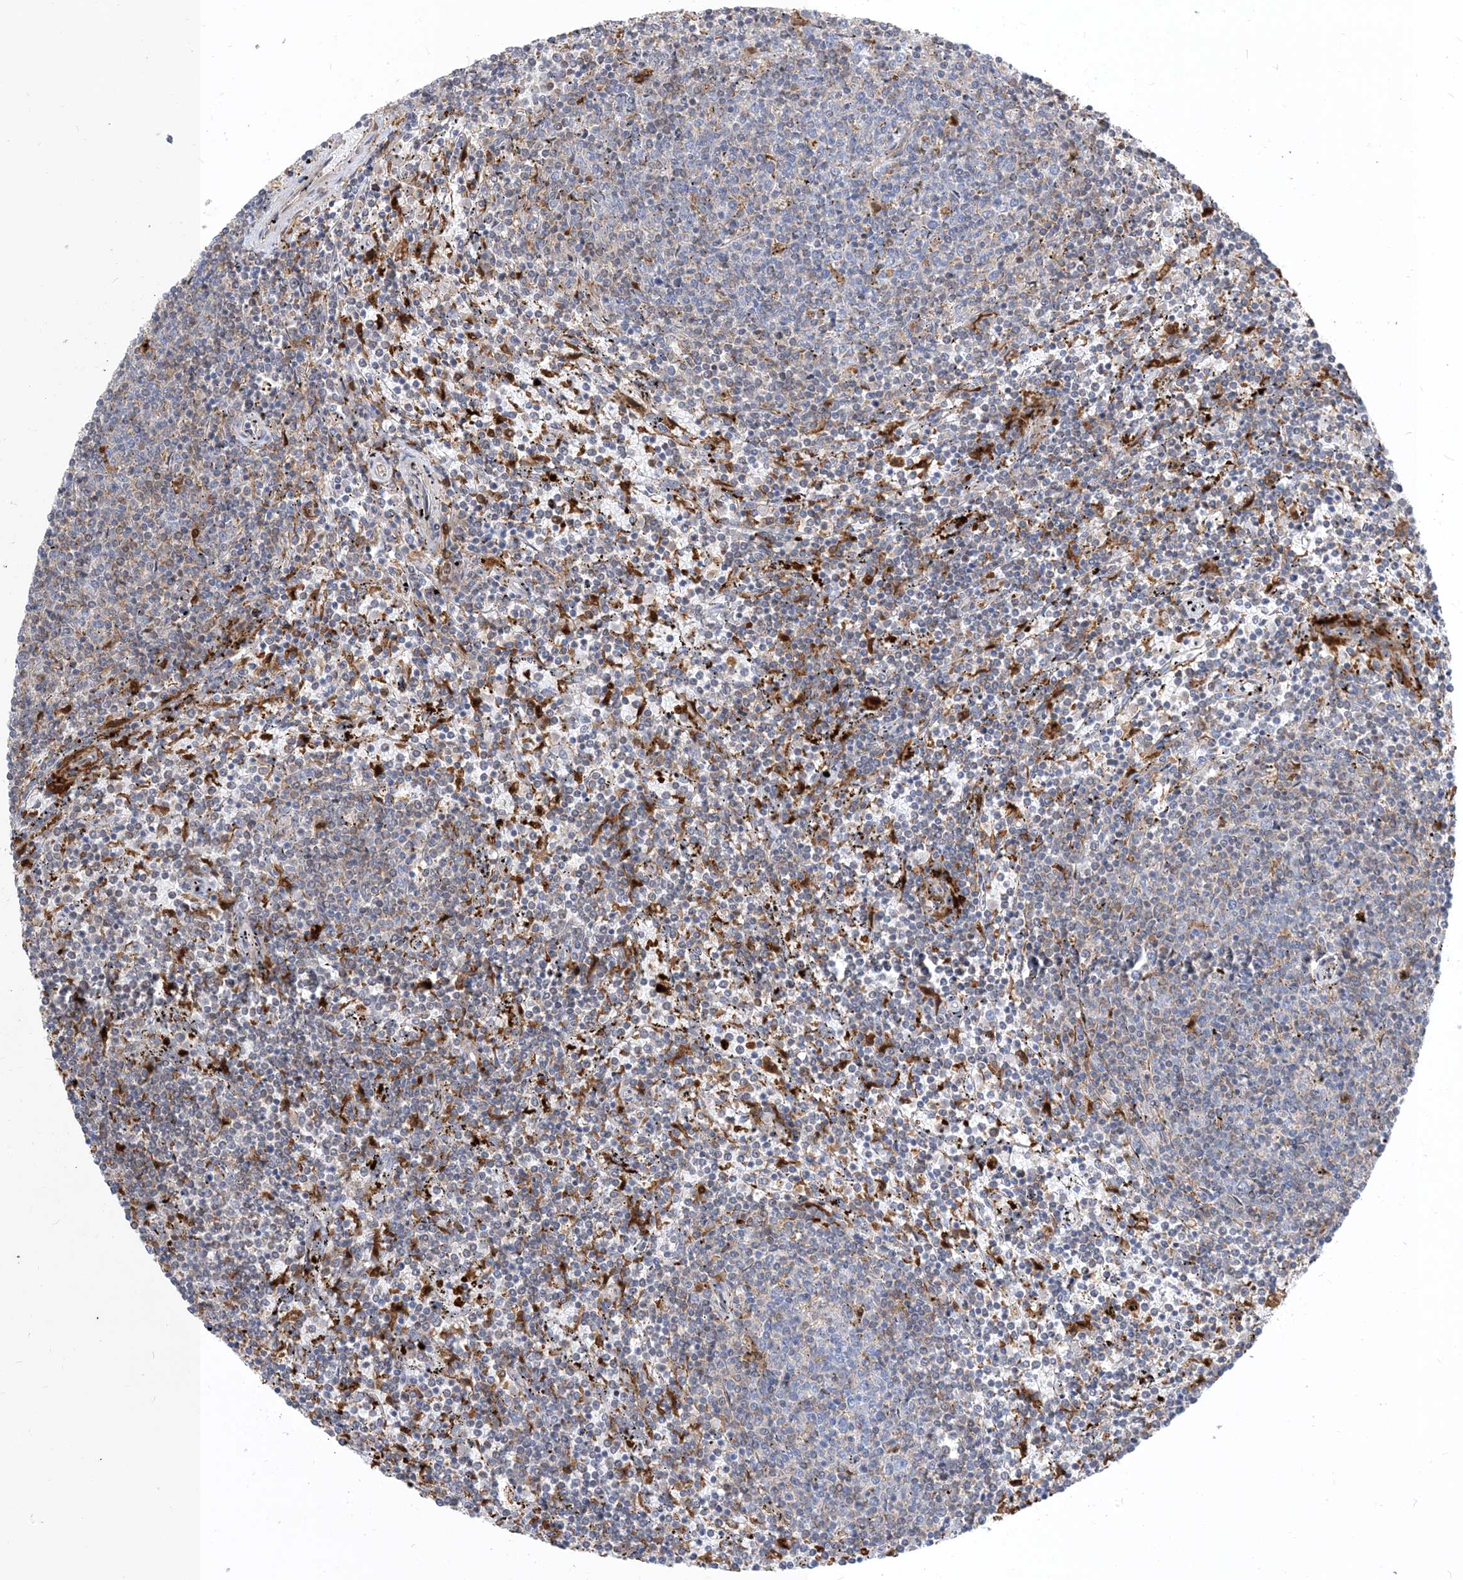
{"staining": {"intensity": "negative", "quantity": "none", "location": "none"}, "tissue": "lymphoma", "cell_type": "Tumor cells", "image_type": "cancer", "snomed": [{"axis": "morphology", "description": "Malignant lymphoma, non-Hodgkin's type, Low grade"}, {"axis": "topography", "description": "Spleen"}], "caption": "This is a micrograph of immunohistochemistry (IHC) staining of malignant lymphoma, non-Hodgkin's type (low-grade), which shows no staining in tumor cells. (DAB (3,3'-diaminobenzidine) immunohistochemistry (IHC) visualized using brightfield microscopy, high magnification).", "gene": "NAGK", "patient": {"sex": "female", "age": 50}}